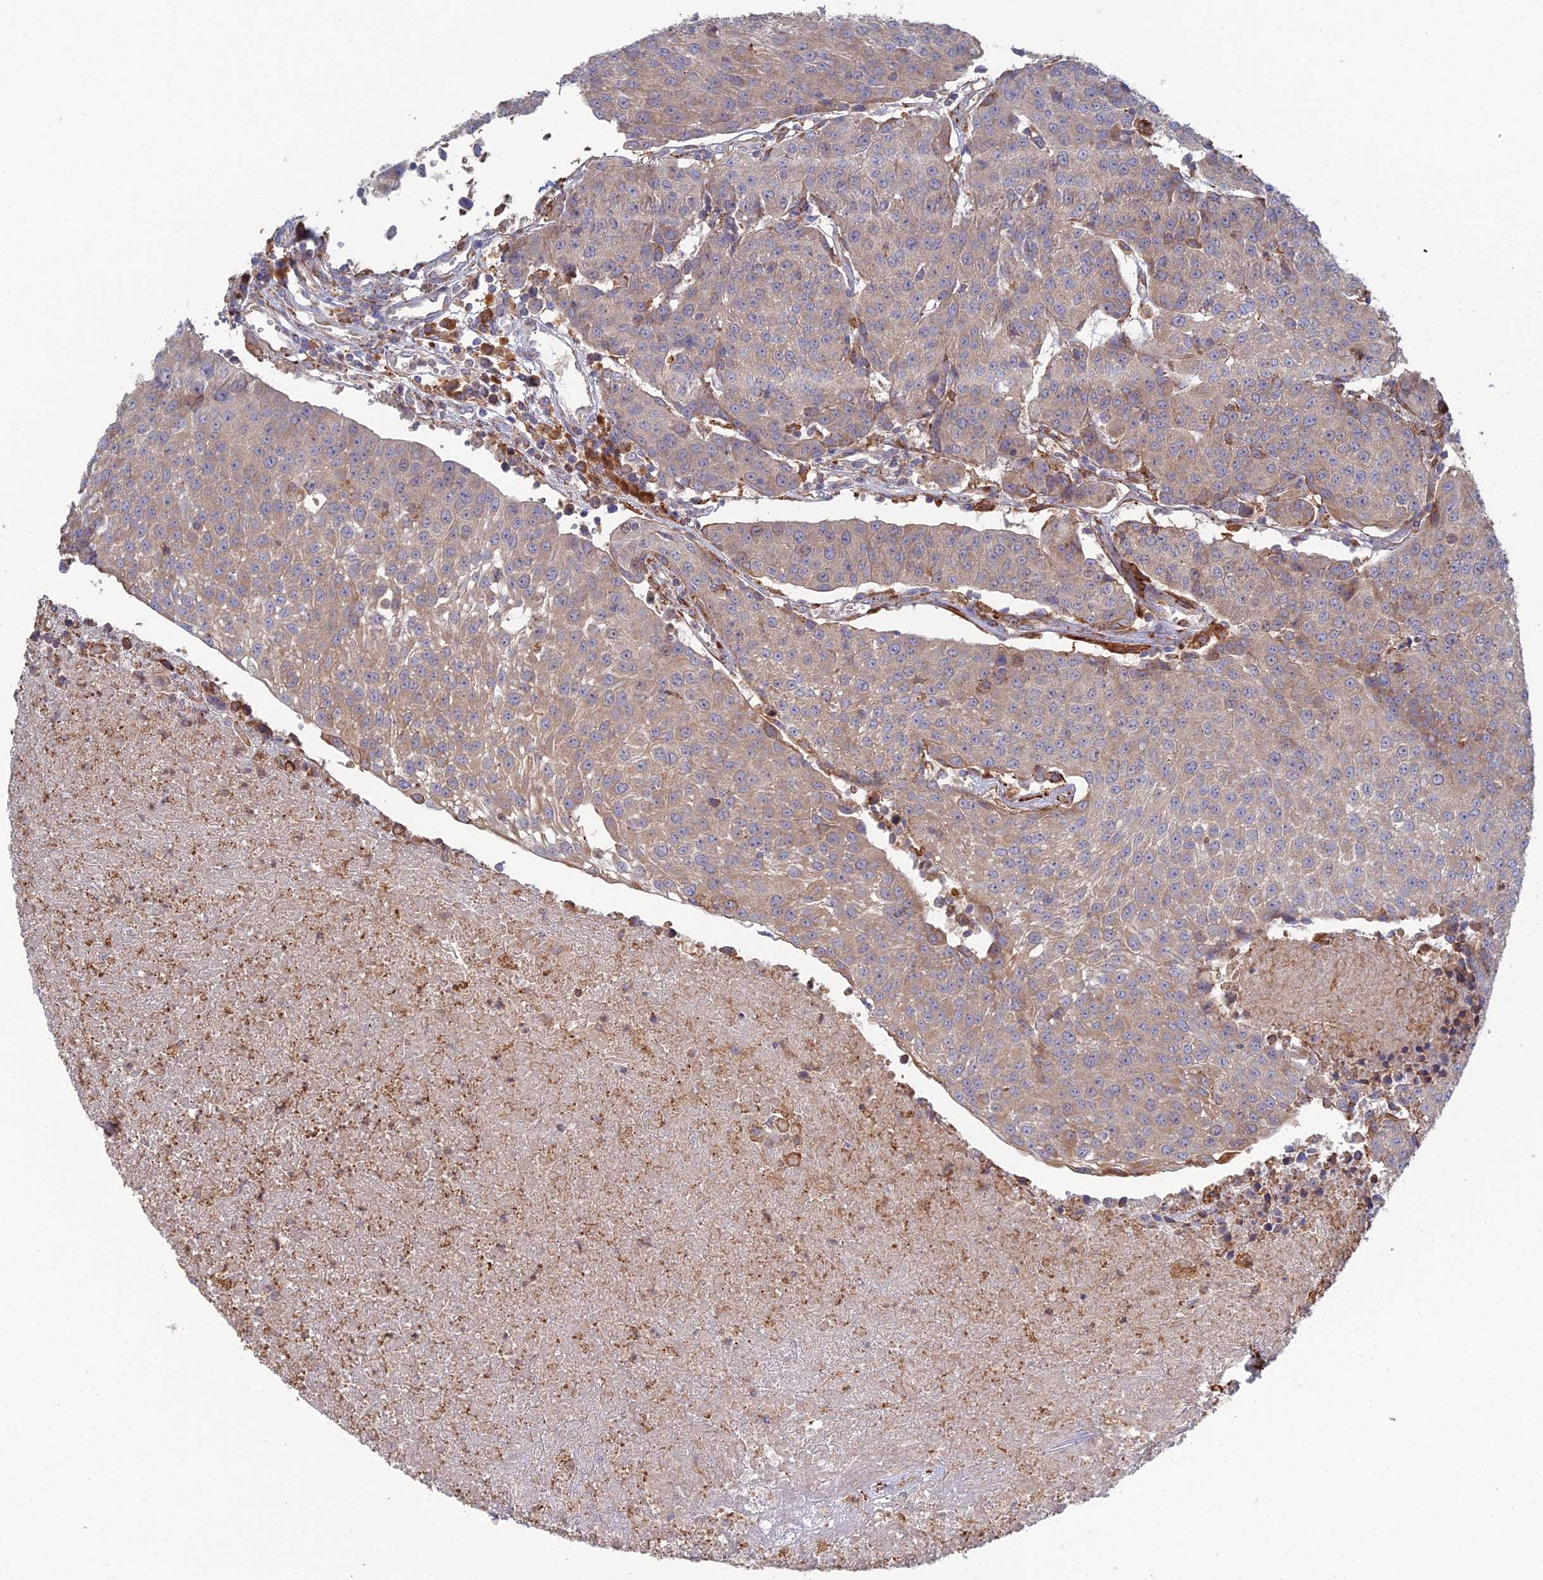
{"staining": {"intensity": "weak", "quantity": ">75%", "location": "cytoplasmic/membranous"}, "tissue": "urothelial cancer", "cell_type": "Tumor cells", "image_type": "cancer", "snomed": [{"axis": "morphology", "description": "Urothelial carcinoma, High grade"}, {"axis": "topography", "description": "Urinary bladder"}], "caption": "Weak cytoplasmic/membranous protein positivity is appreciated in about >75% of tumor cells in urothelial cancer. The protein of interest is shown in brown color, while the nuclei are stained blue.", "gene": "TRAPPC6A", "patient": {"sex": "female", "age": 85}}